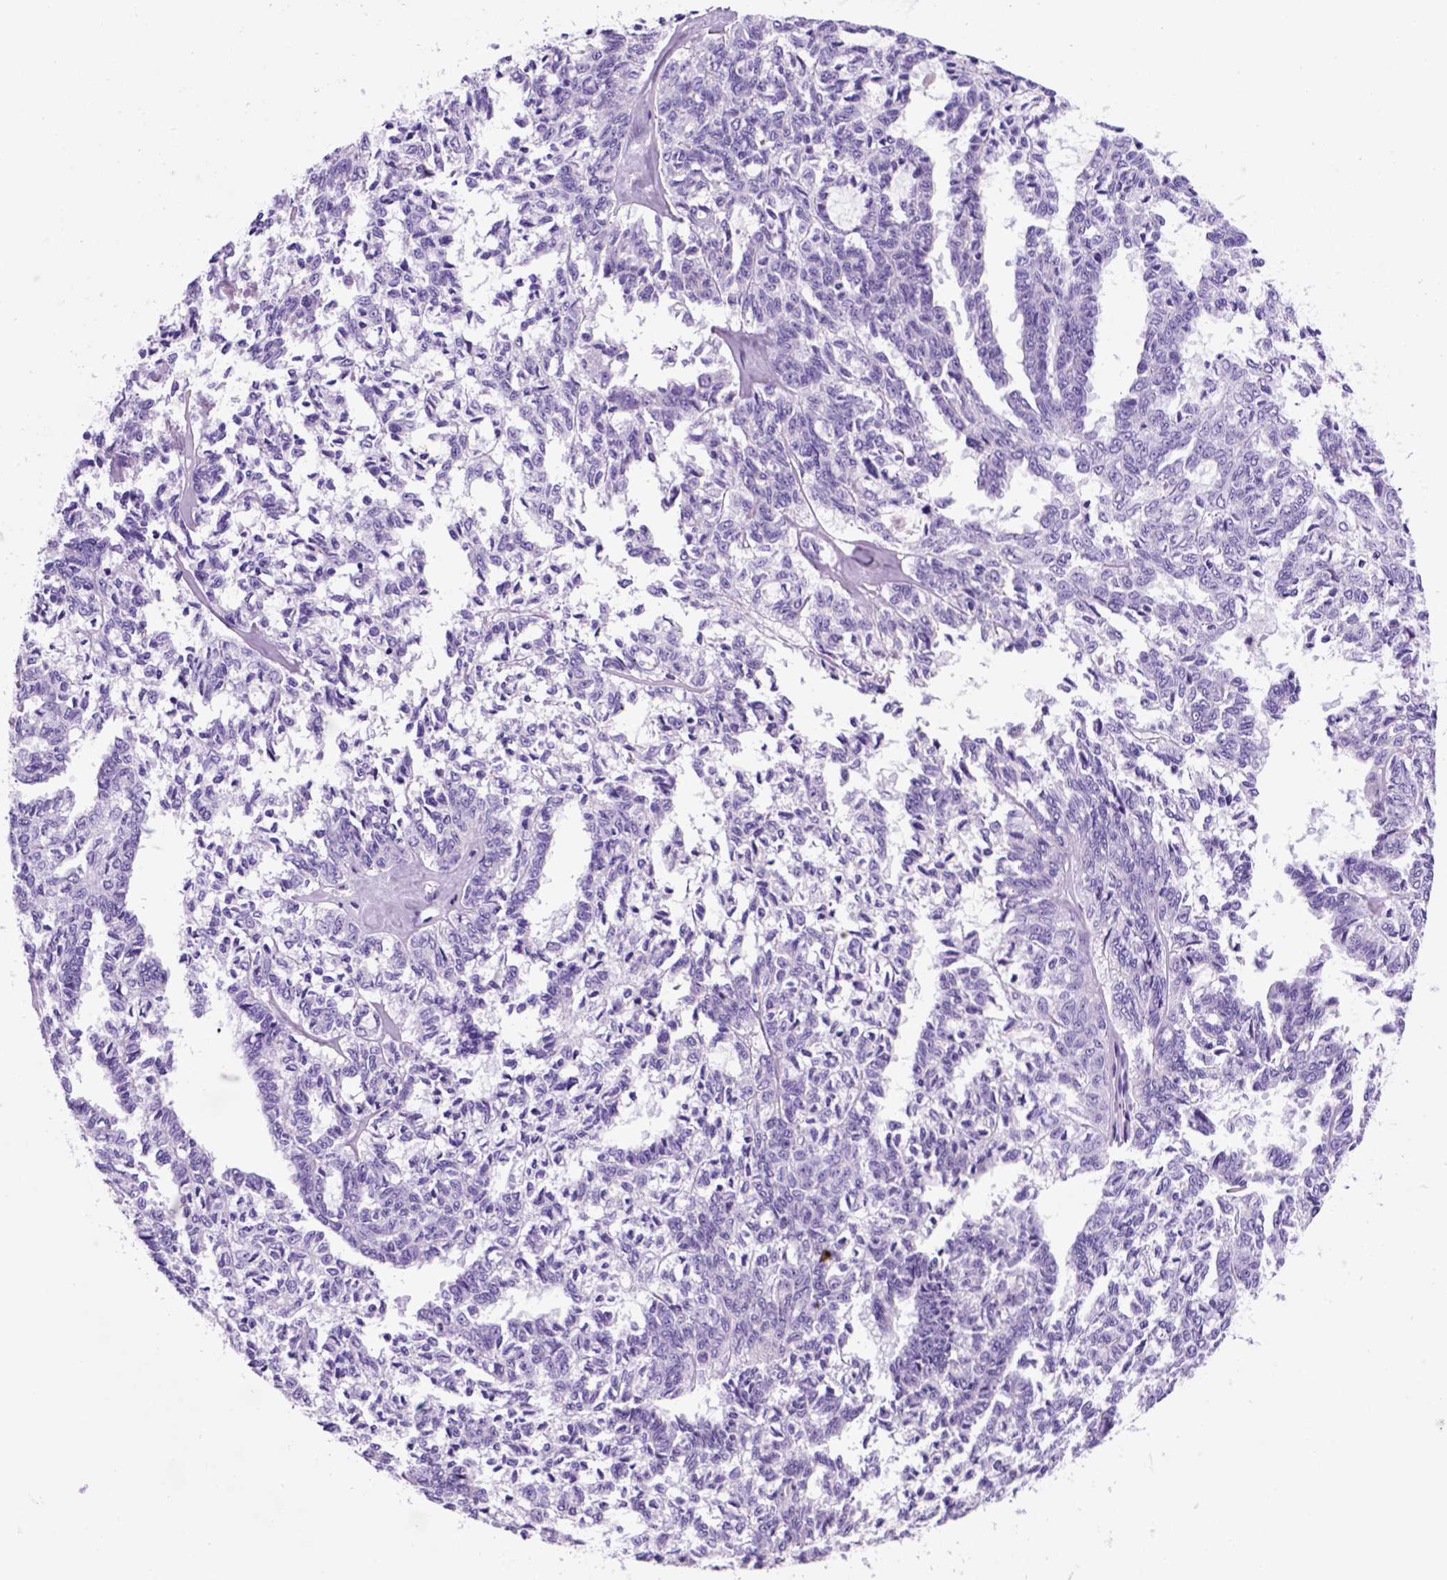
{"staining": {"intensity": "negative", "quantity": "none", "location": "none"}, "tissue": "ovarian cancer", "cell_type": "Tumor cells", "image_type": "cancer", "snomed": [{"axis": "morphology", "description": "Cystadenocarcinoma, serous, NOS"}, {"axis": "topography", "description": "Ovary"}], "caption": "DAB immunohistochemical staining of ovarian cancer (serous cystadenocarcinoma) demonstrates no significant positivity in tumor cells. (DAB immunohistochemistry visualized using brightfield microscopy, high magnification).", "gene": "HHIPL2", "patient": {"sex": "female", "age": 71}}